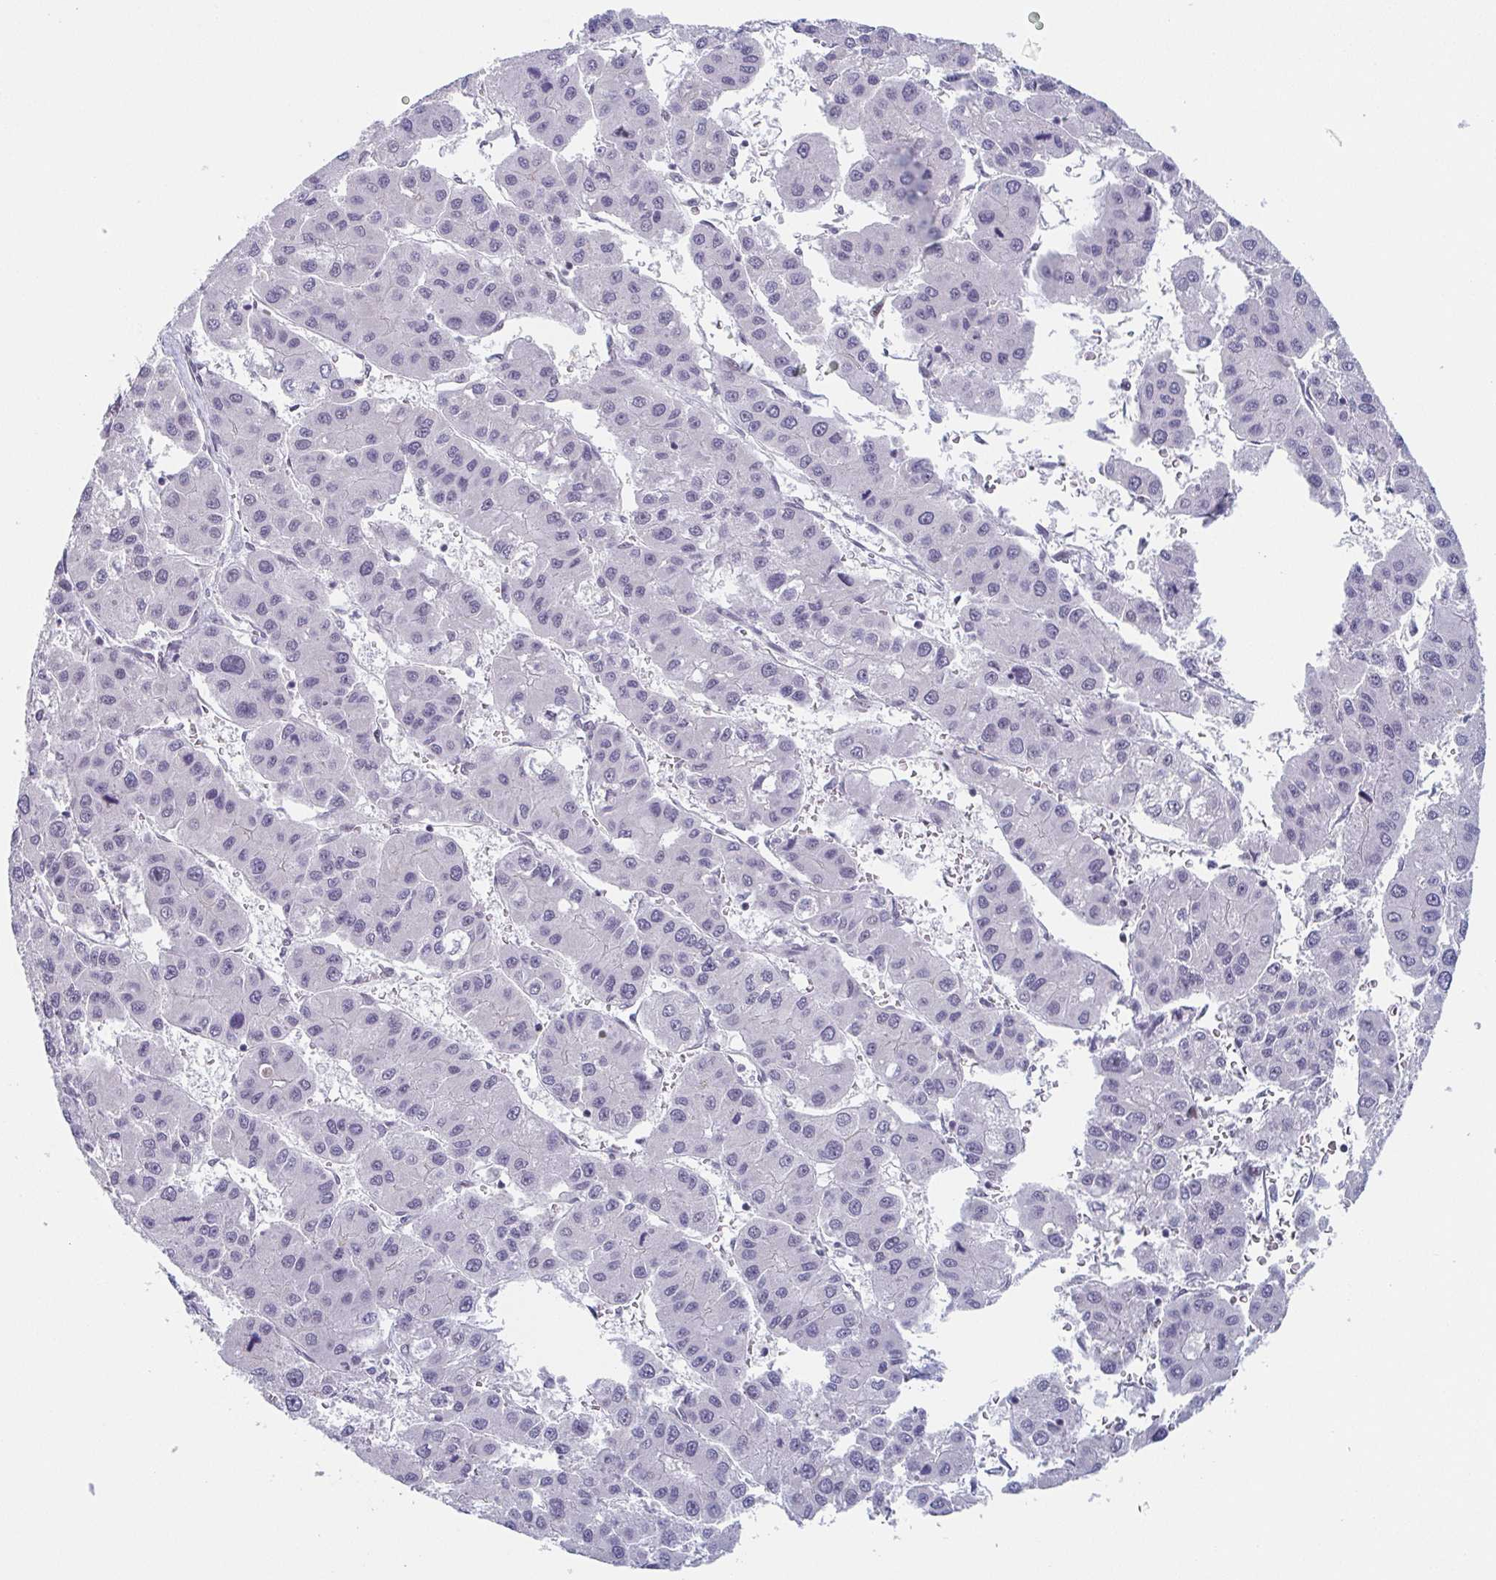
{"staining": {"intensity": "negative", "quantity": "none", "location": "none"}, "tissue": "liver cancer", "cell_type": "Tumor cells", "image_type": "cancer", "snomed": [{"axis": "morphology", "description": "Carcinoma, Hepatocellular, NOS"}, {"axis": "topography", "description": "Liver"}], "caption": "IHC of liver cancer displays no expression in tumor cells. The staining is performed using DAB brown chromogen with nuclei counter-stained in using hematoxylin.", "gene": "EXOSC7", "patient": {"sex": "male", "age": 73}}